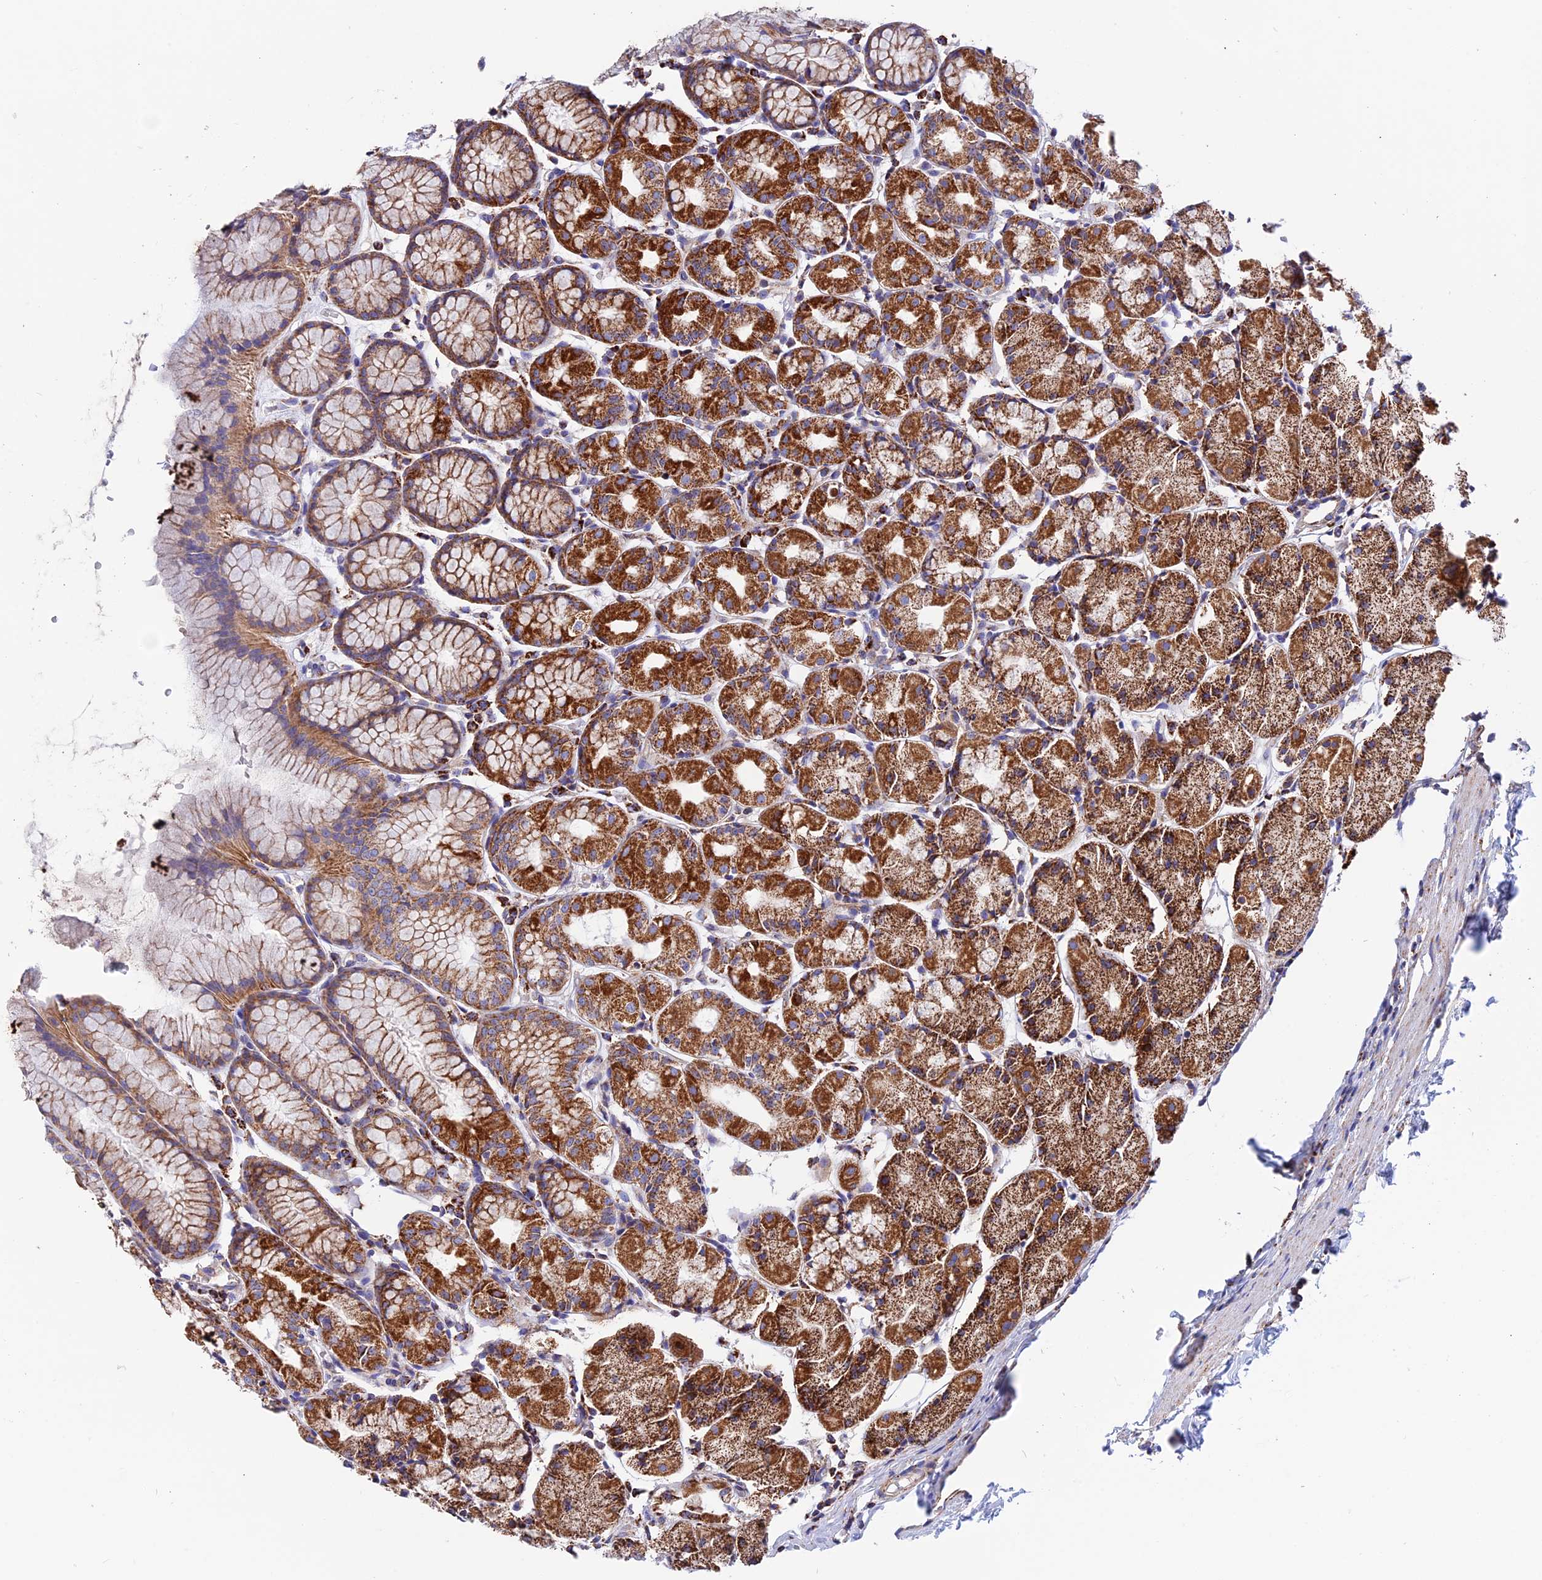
{"staining": {"intensity": "strong", "quantity": ">75%", "location": "cytoplasmic/membranous"}, "tissue": "stomach", "cell_type": "Glandular cells", "image_type": "normal", "snomed": [{"axis": "morphology", "description": "Normal tissue, NOS"}, {"axis": "topography", "description": "Stomach, upper"}], "caption": "High-magnification brightfield microscopy of normal stomach stained with DAB (brown) and counterstained with hematoxylin (blue). glandular cells exhibit strong cytoplasmic/membranous positivity is appreciated in approximately>75% of cells.", "gene": "GCDH", "patient": {"sex": "male", "age": 47}}